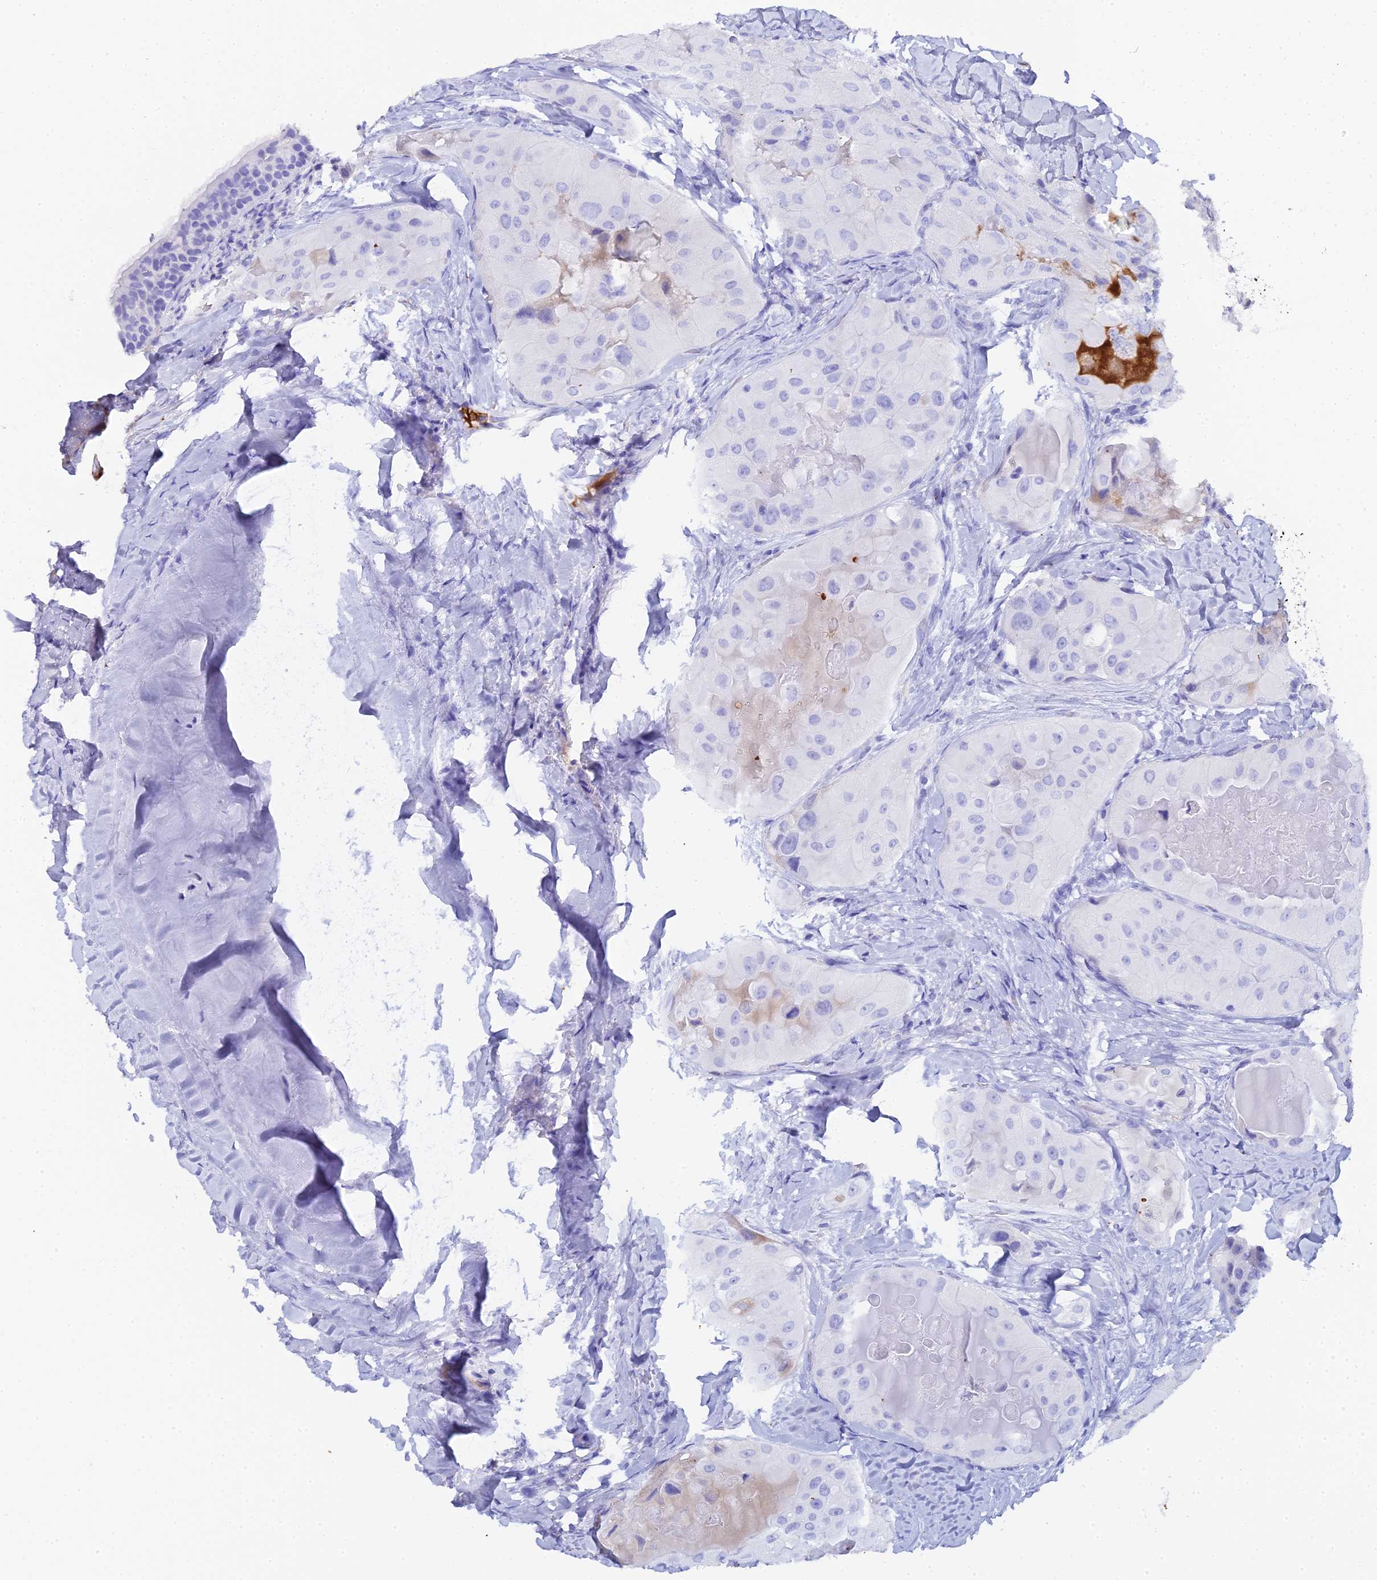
{"staining": {"intensity": "negative", "quantity": "none", "location": "none"}, "tissue": "thyroid cancer", "cell_type": "Tumor cells", "image_type": "cancer", "snomed": [{"axis": "morphology", "description": "Normal tissue, NOS"}, {"axis": "morphology", "description": "Papillary adenocarcinoma, NOS"}, {"axis": "topography", "description": "Thyroid gland"}], "caption": "The immunohistochemistry photomicrograph has no significant expression in tumor cells of thyroid papillary adenocarcinoma tissue. Nuclei are stained in blue.", "gene": "CELA3A", "patient": {"sex": "female", "age": 59}}